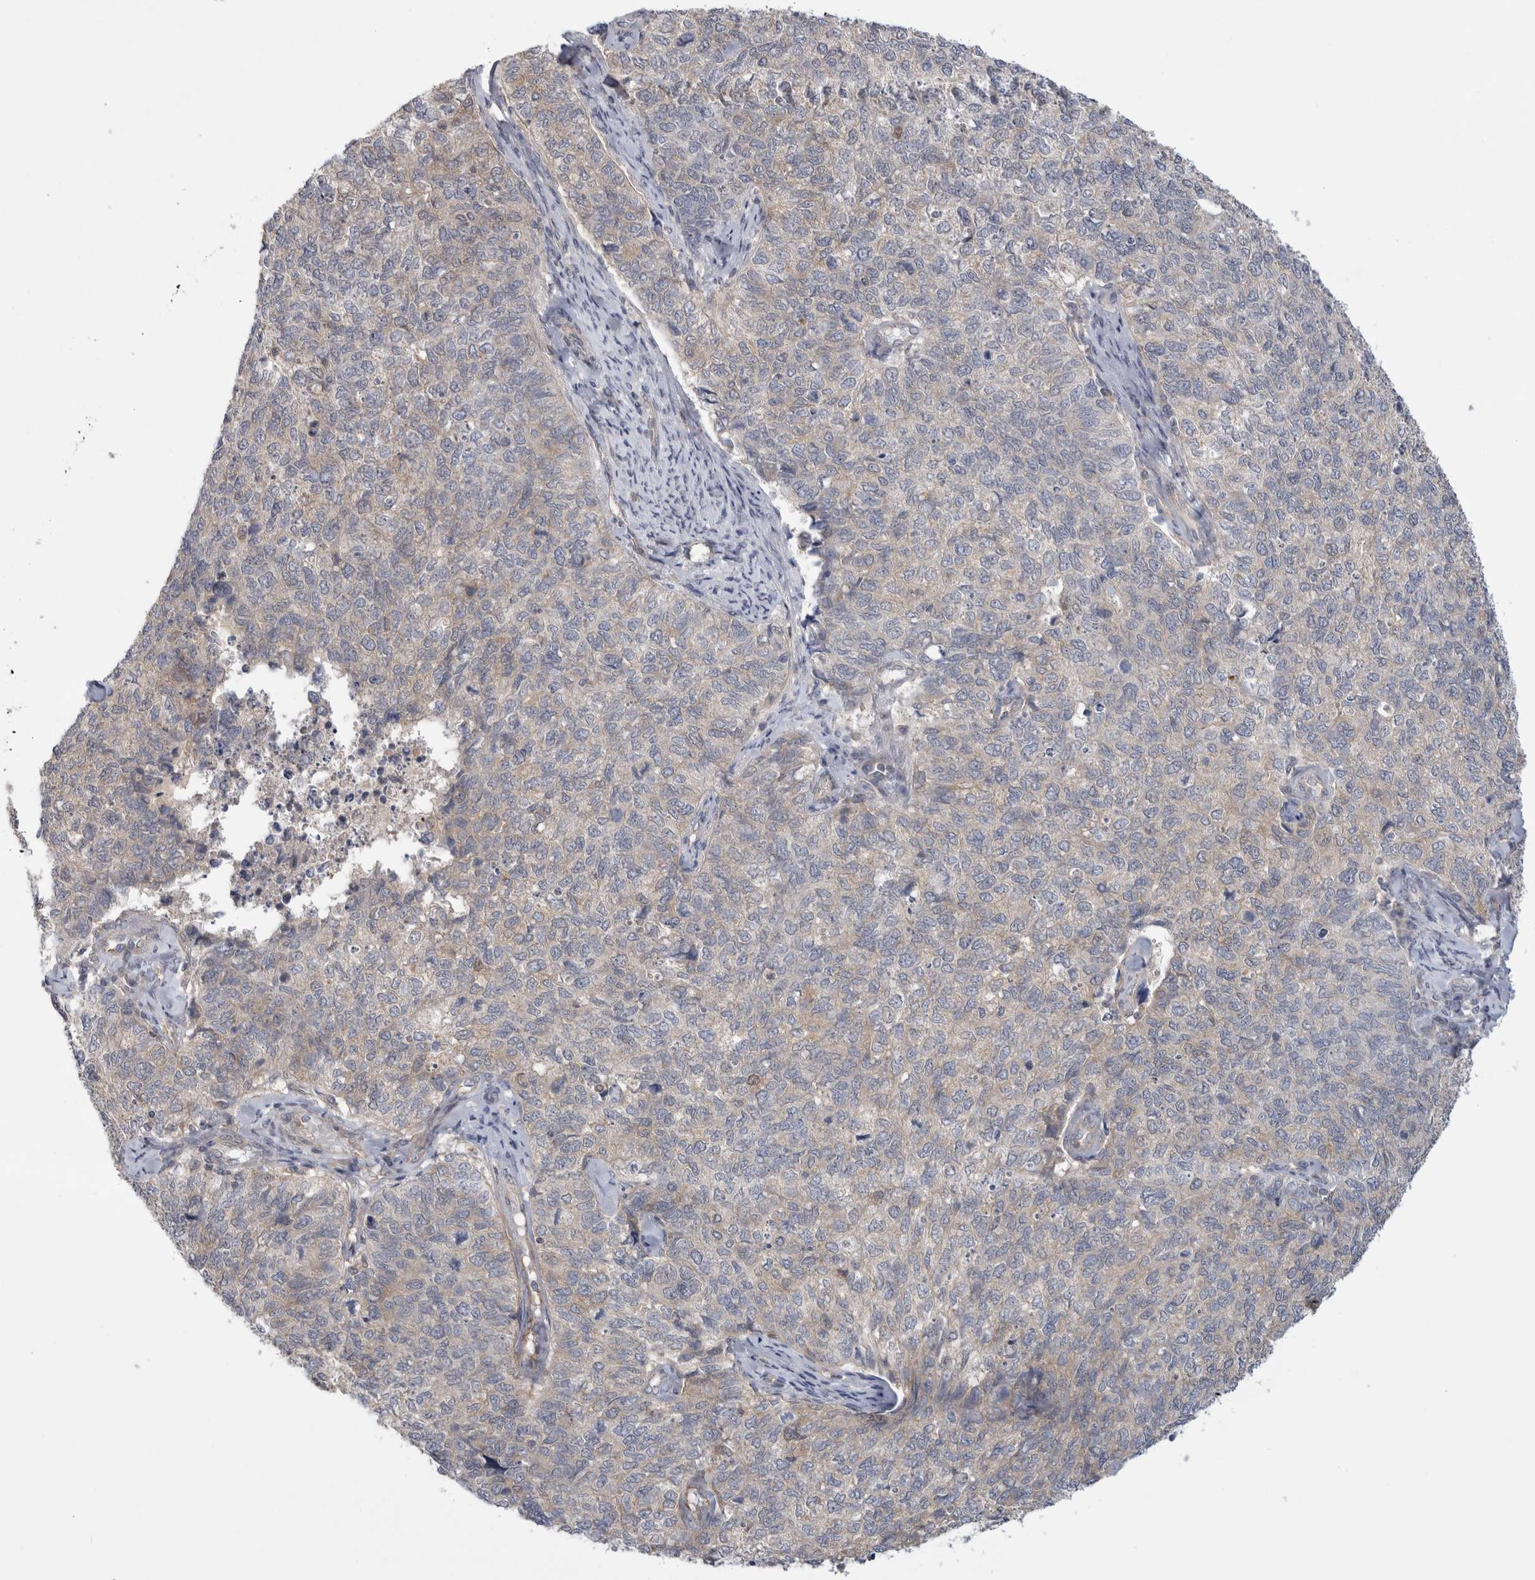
{"staining": {"intensity": "weak", "quantity": "25%-75%", "location": "cytoplasmic/membranous"}, "tissue": "cervical cancer", "cell_type": "Tumor cells", "image_type": "cancer", "snomed": [{"axis": "morphology", "description": "Squamous cell carcinoma, NOS"}, {"axis": "topography", "description": "Cervix"}], "caption": "Cervical cancer stained with immunohistochemistry exhibits weak cytoplasmic/membranous staining in about 25%-75% of tumor cells.", "gene": "SRD5A3", "patient": {"sex": "female", "age": 63}}